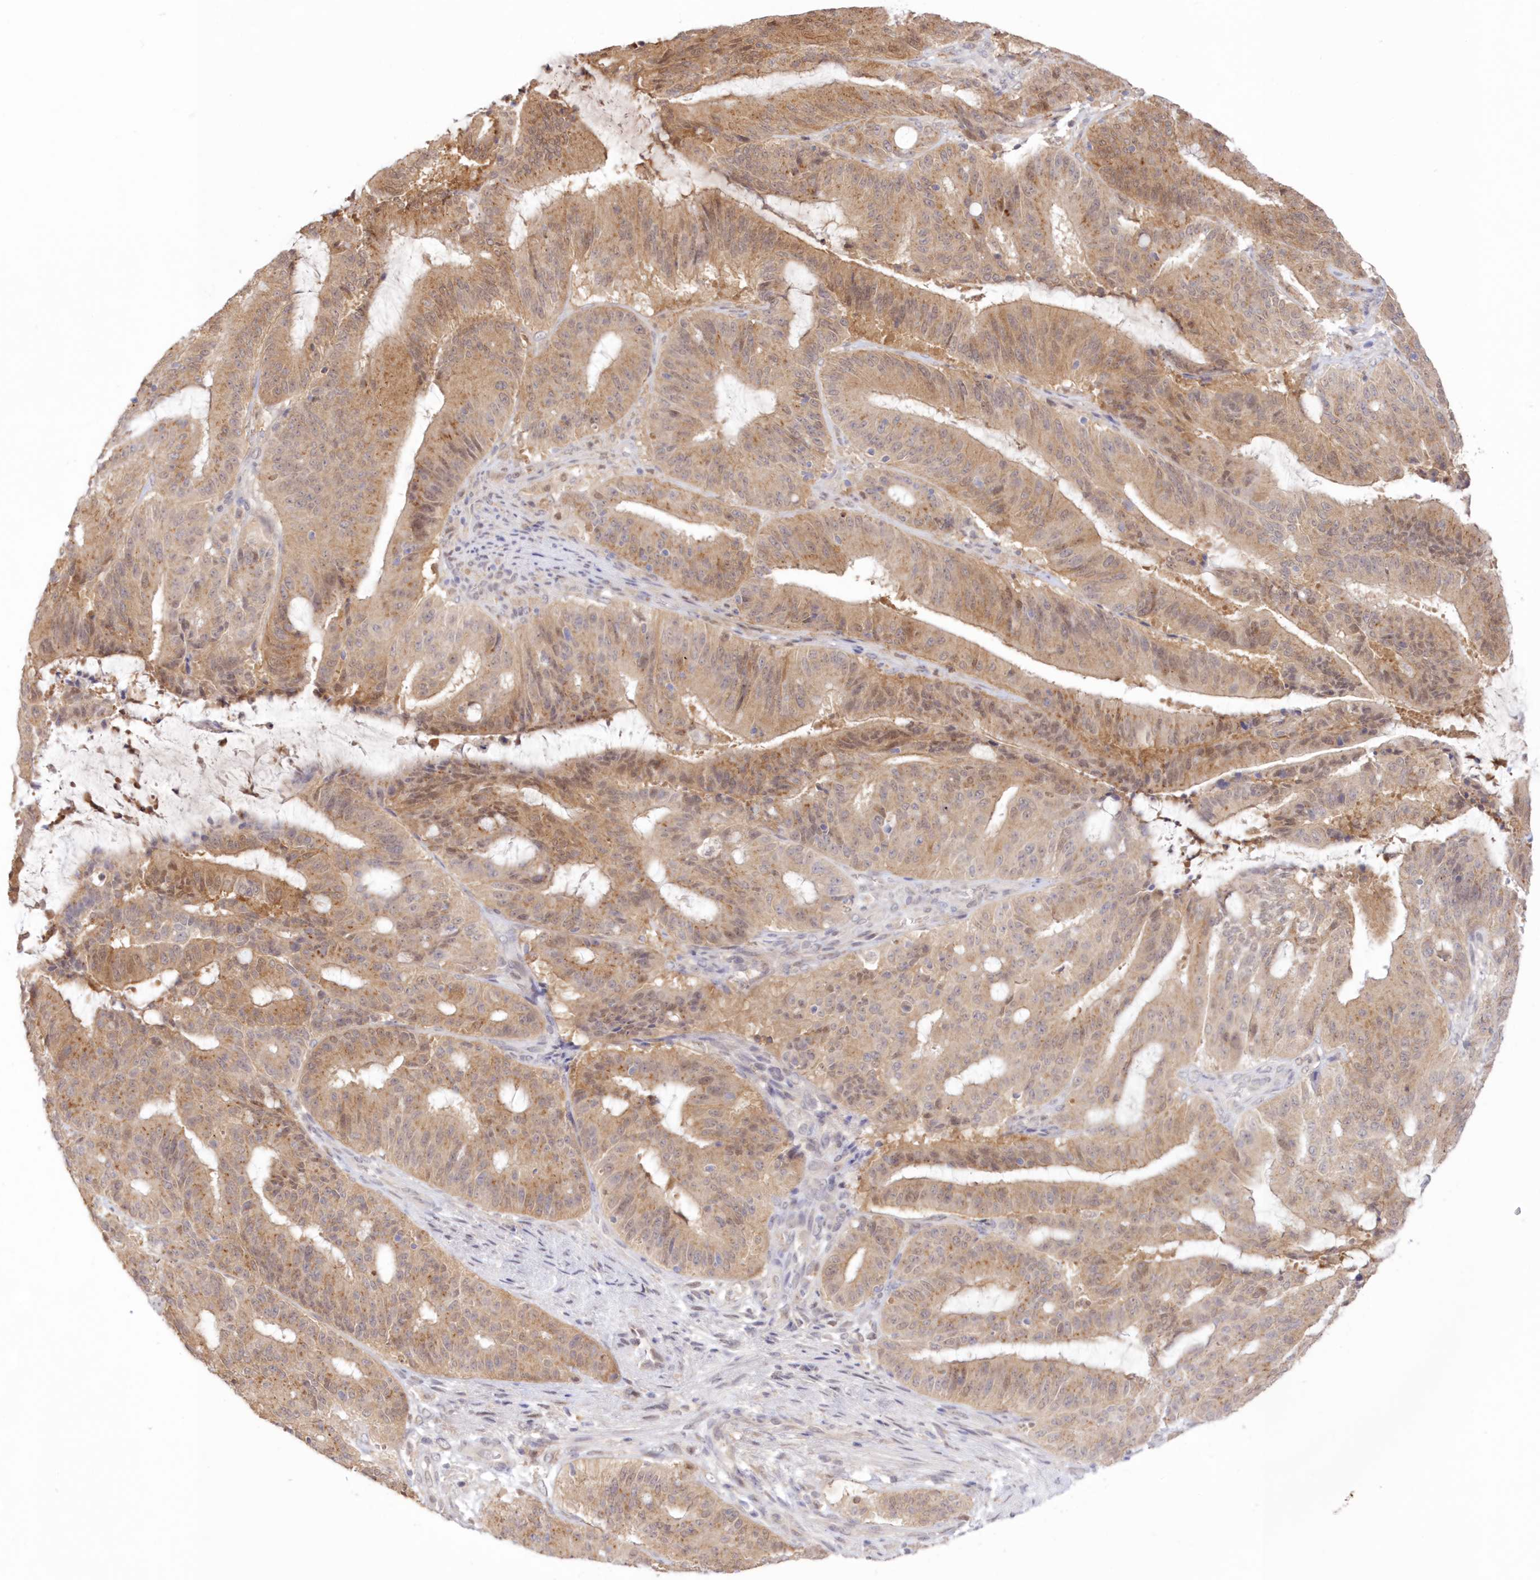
{"staining": {"intensity": "moderate", "quantity": ">75%", "location": "cytoplasmic/membranous,nuclear"}, "tissue": "liver cancer", "cell_type": "Tumor cells", "image_type": "cancer", "snomed": [{"axis": "morphology", "description": "Normal tissue, NOS"}, {"axis": "morphology", "description": "Cholangiocarcinoma"}, {"axis": "topography", "description": "Liver"}, {"axis": "topography", "description": "Peripheral nerve tissue"}], "caption": "The photomicrograph demonstrates staining of liver cancer, revealing moderate cytoplasmic/membranous and nuclear protein staining (brown color) within tumor cells.", "gene": "RNPEP", "patient": {"sex": "female", "age": 73}}